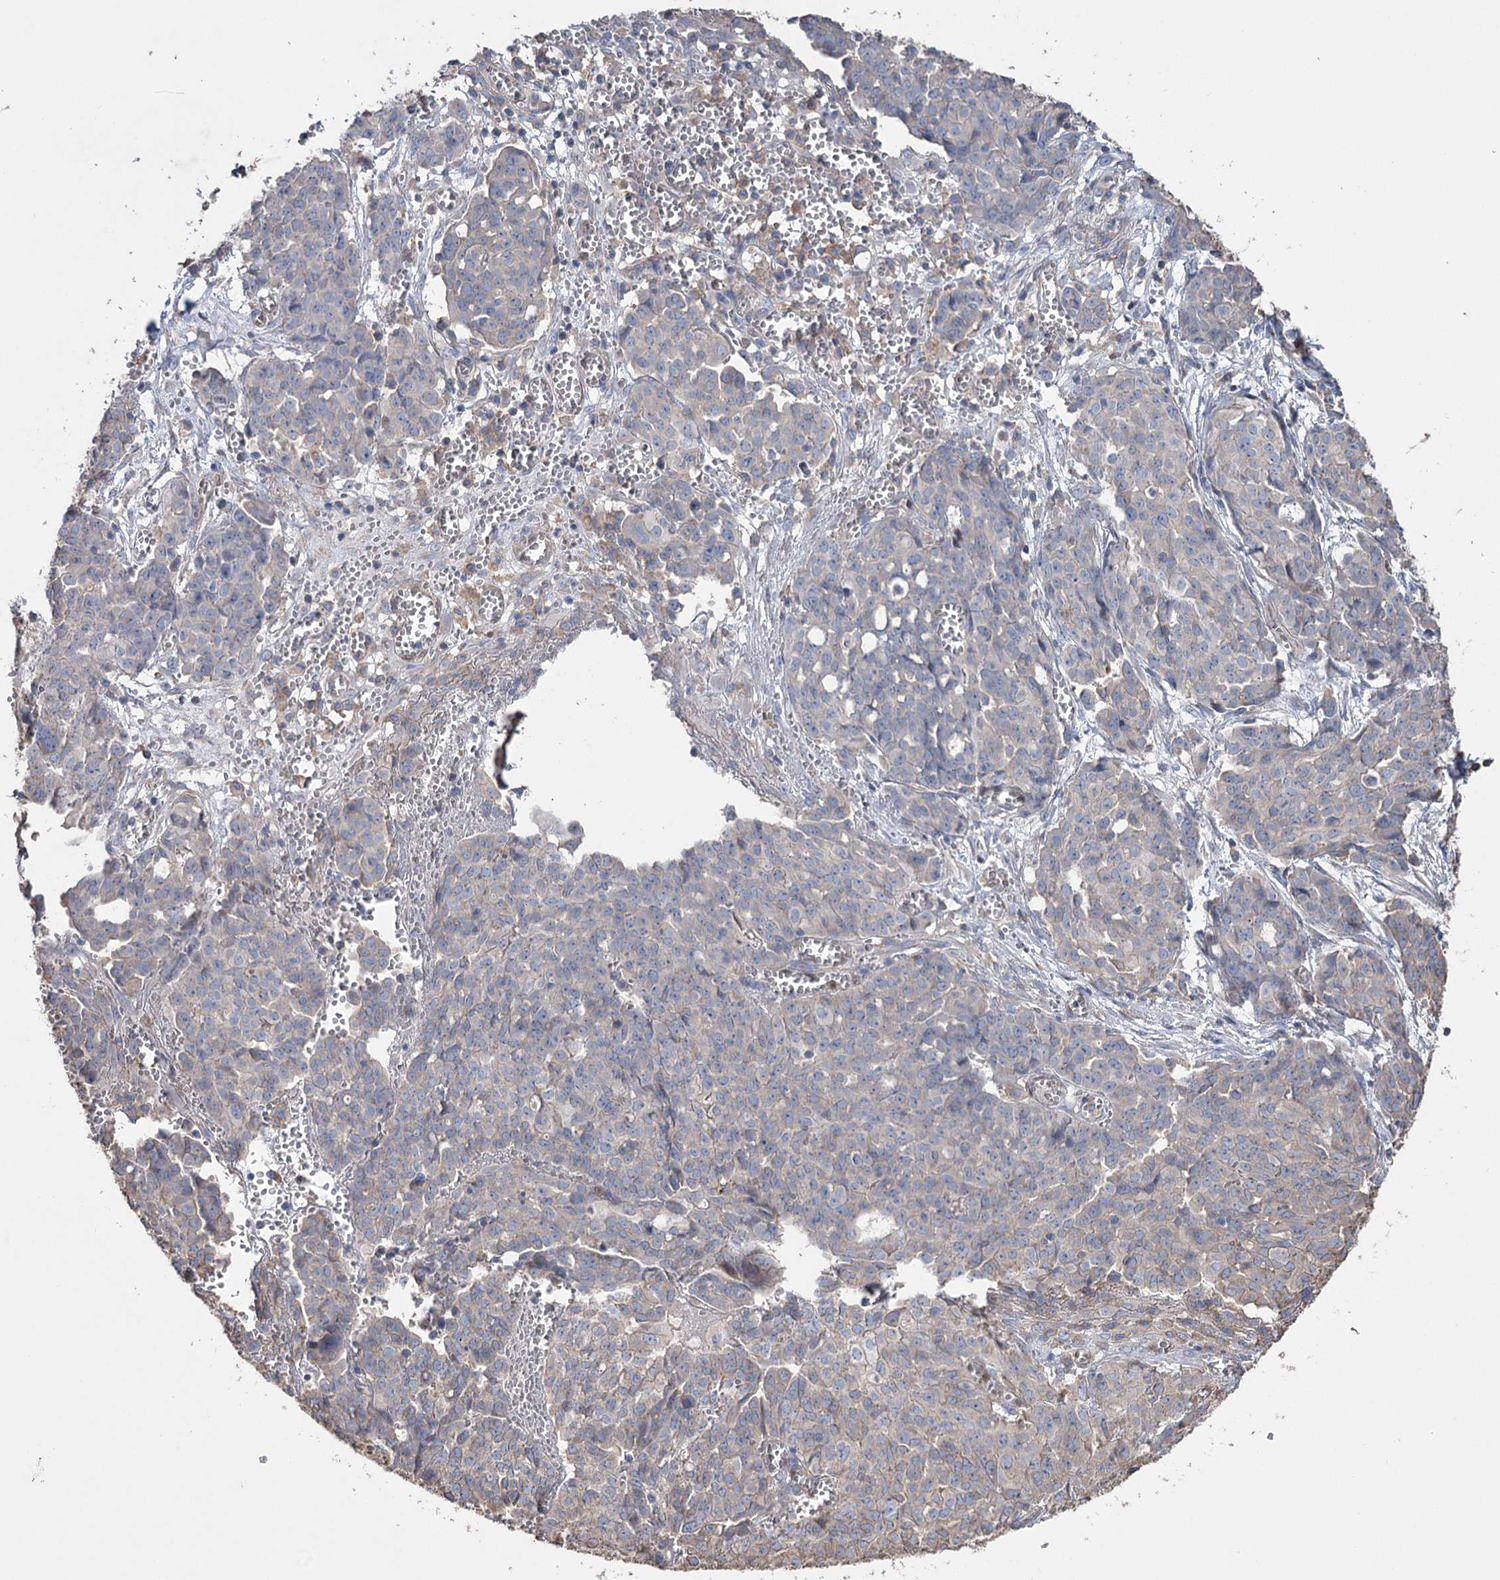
{"staining": {"intensity": "negative", "quantity": "none", "location": "none"}, "tissue": "ovarian cancer", "cell_type": "Tumor cells", "image_type": "cancer", "snomed": [{"axis": "morphology", "description": "Cystadenocarcinoma, serous, NOS"}, {"axis": "topography", "description": "Soft tissue"}, {"axis": "topography", "description": "Ovary"}], "caption": "The IHC photomicrograph has no significant expression in tumor cells of ovarian cancer tissue.", "gene": "FAM13B", "patient": {"sex": "female", "age": 57}}